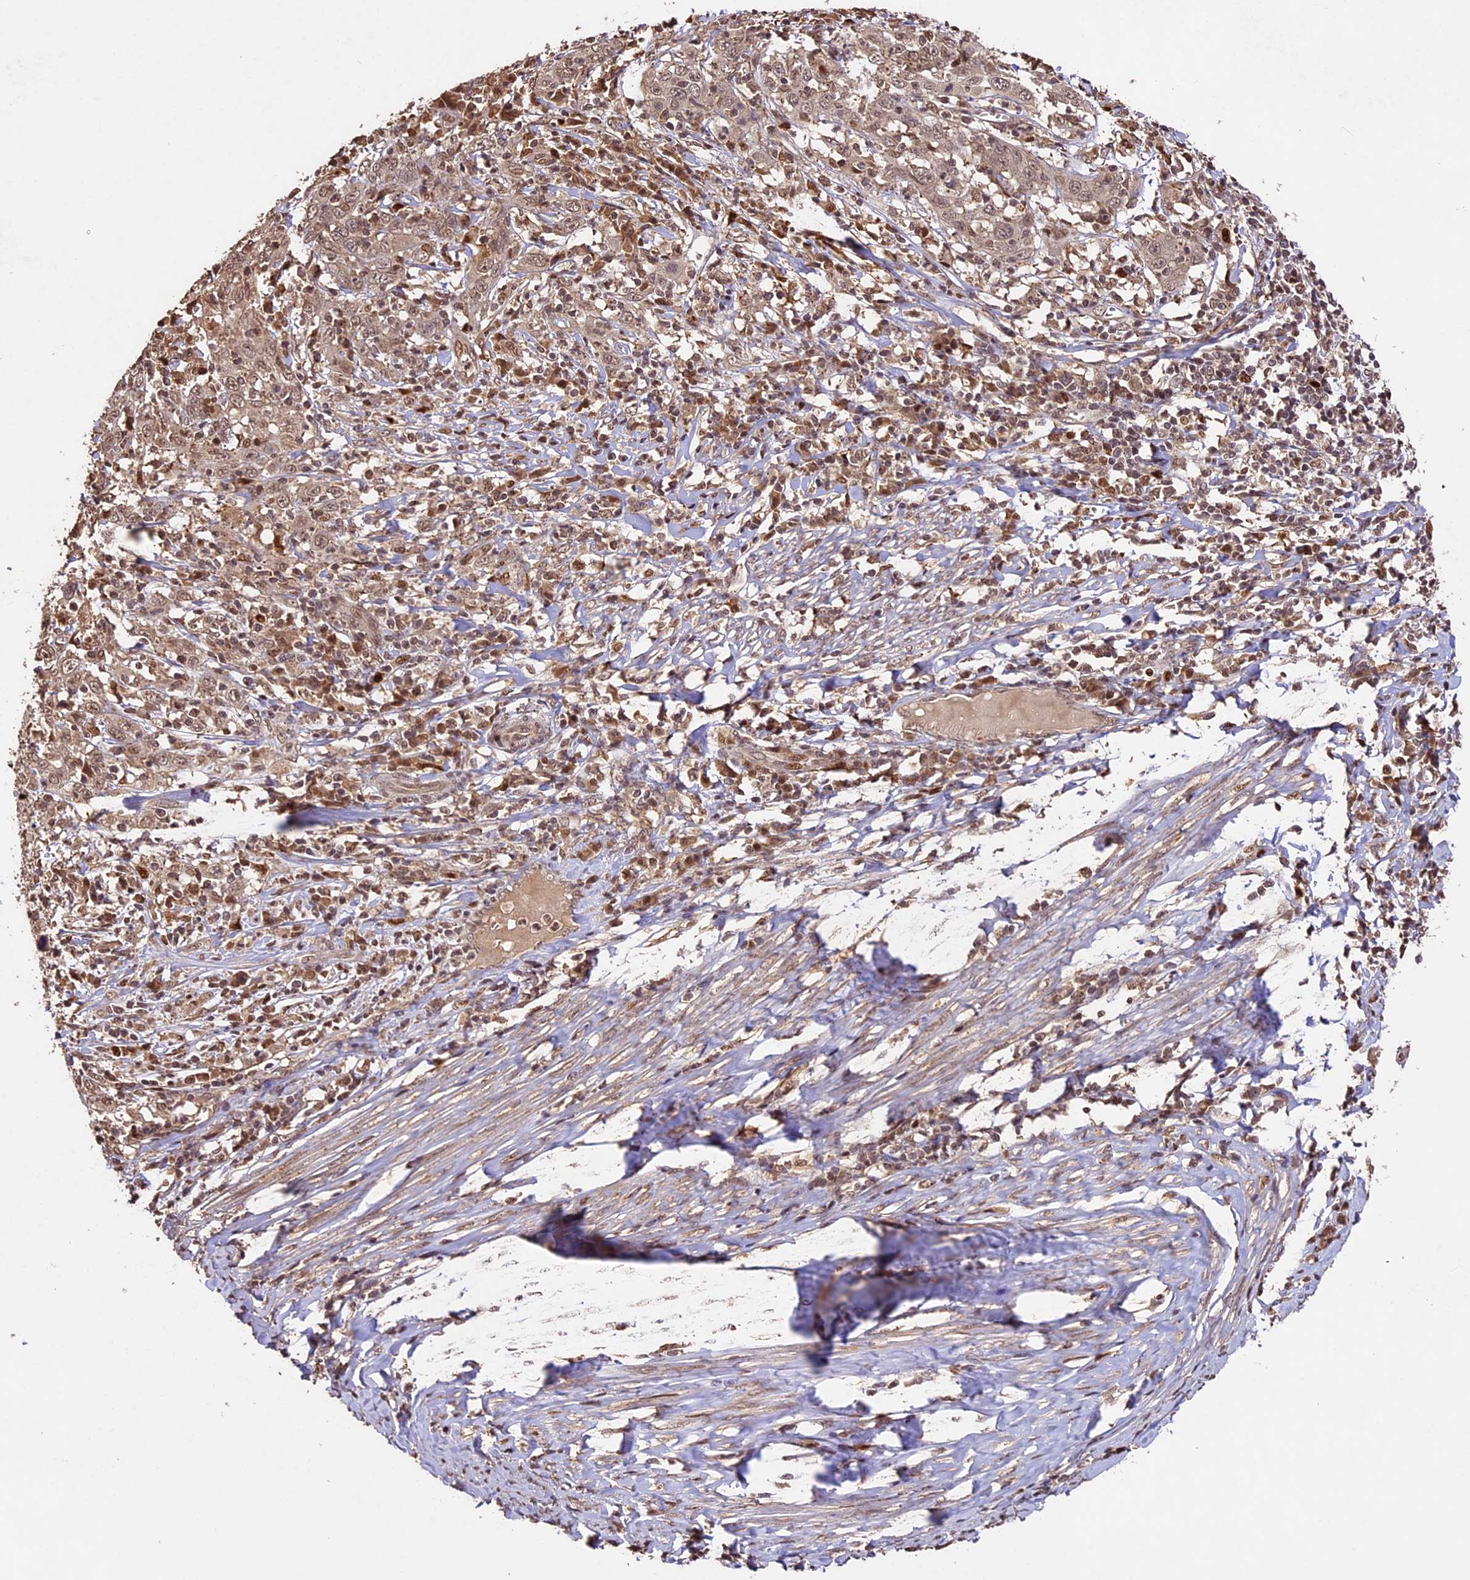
{"staining": {"intensity": "weak", "quantity": ">75%", "location": "cytoplasmic/membranous,nuclear"}, "tissue": "cervical cancer", "cell_type": "Tumor cells", "image_type": "cancer", "snomed": [{"axis": "morphology", "description": "Squamous cell carcinoma, NOS"}, {"axis": "topography", "description": "Cervix"}], "caption": "Immunohistochemical staining of cervical cancer displays low levels of weak cytoplasmic/membranous and nuclear protein staining in about >75% of tumor cells.", "gene": "CDKN2AIP", "patient": {"sex": "female", "age": 46}}